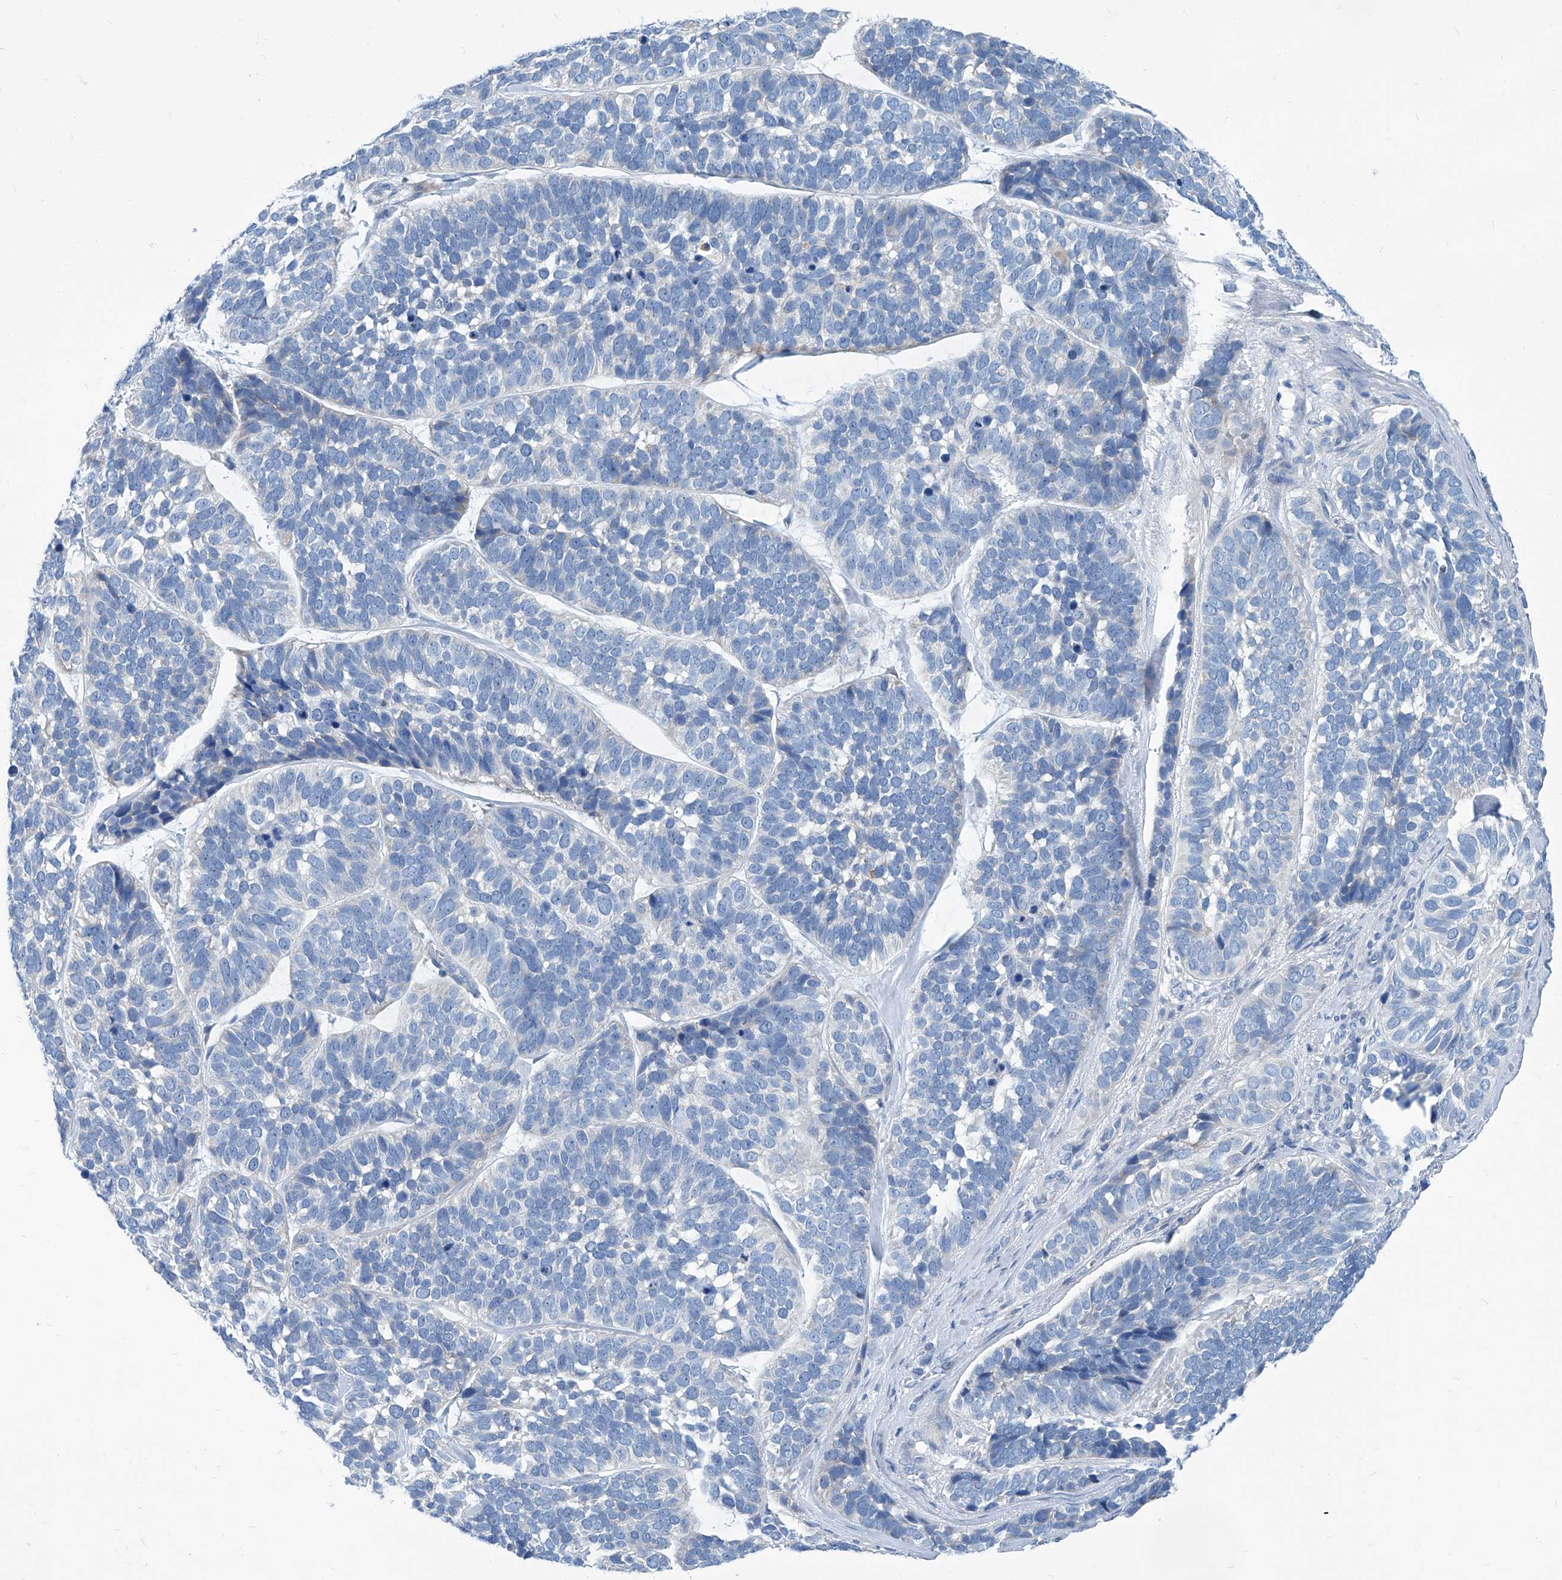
{"staining": {"intensity": "negative", "quantity": "none", "location": "none"}, "tissue": "skin cancer", "cell_type": "Tumor cells", "image_type": "cancer", "snomed": [{"axis": "morphology", "description": "Basal cell carcinoma"}, {"axis": "topography", "description": "Skin"}], "caption": "Immunohistochemistry image of neoplastic tissue: human skin cancer stained with DAB (3,3'-diaminobenzidine) demonstrates no significant protein expression in tumor cells.", "gene": "ZNF519", "patient": {"sex": "male", "age": 62}}